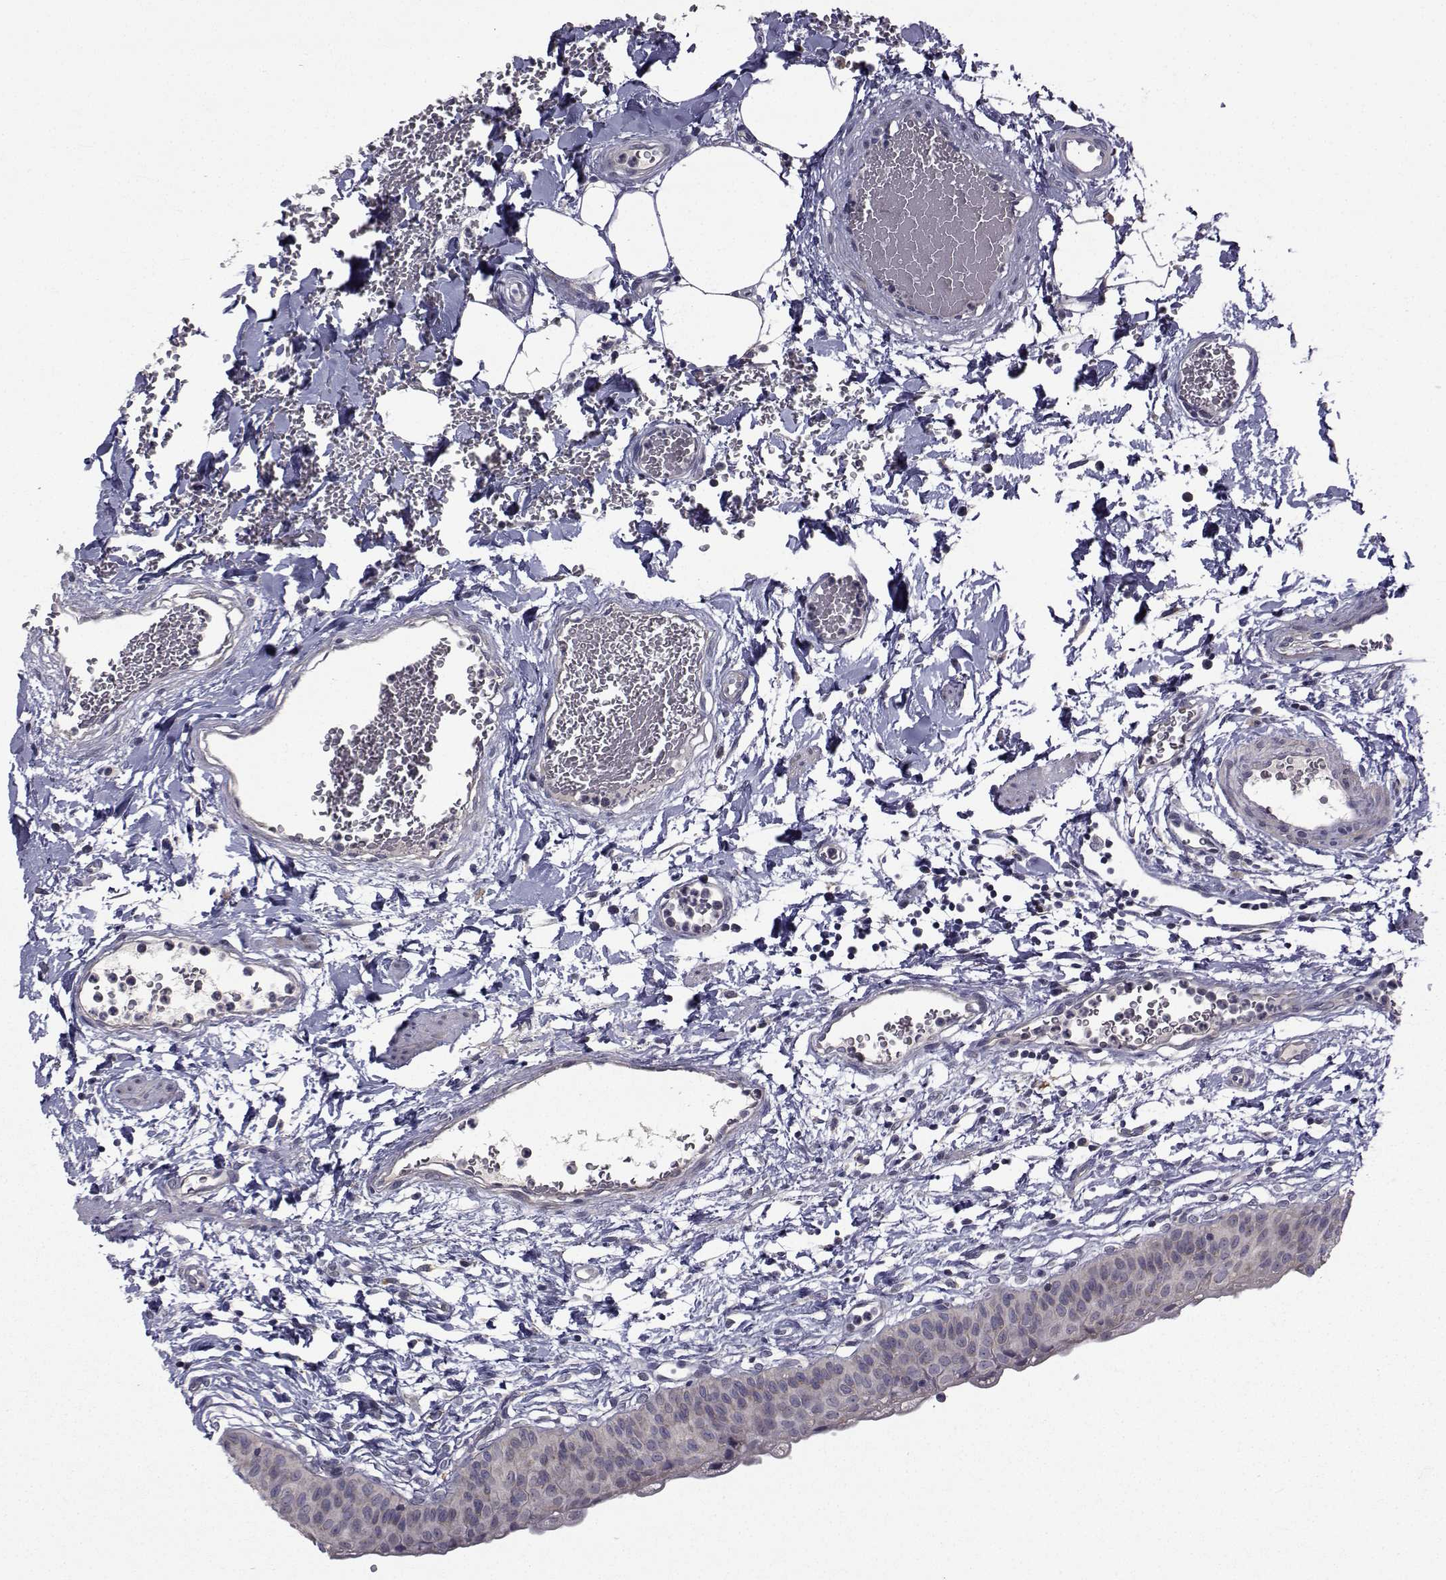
{"staining": {"intensity": "weak", "quantity": "25%-75%", "location": "cytoplasmic/membranous"}, "tissue": "urinary bladder", "cell_type": "Urothelial cells", "image_type": "normal", "snomed": [{"axis": "morphology", "description": "Normal tissue, NOS"}, {"axis": "topography", "description": "Urinary bladder"}], "caption": "A photomicrograph of urinary bladder stained for a protein reveals weak cytoplasmic/membranous brown staining in urothelial cells.", "gene": "FDXR", "patient": {"sex": "male", "age": 55}}